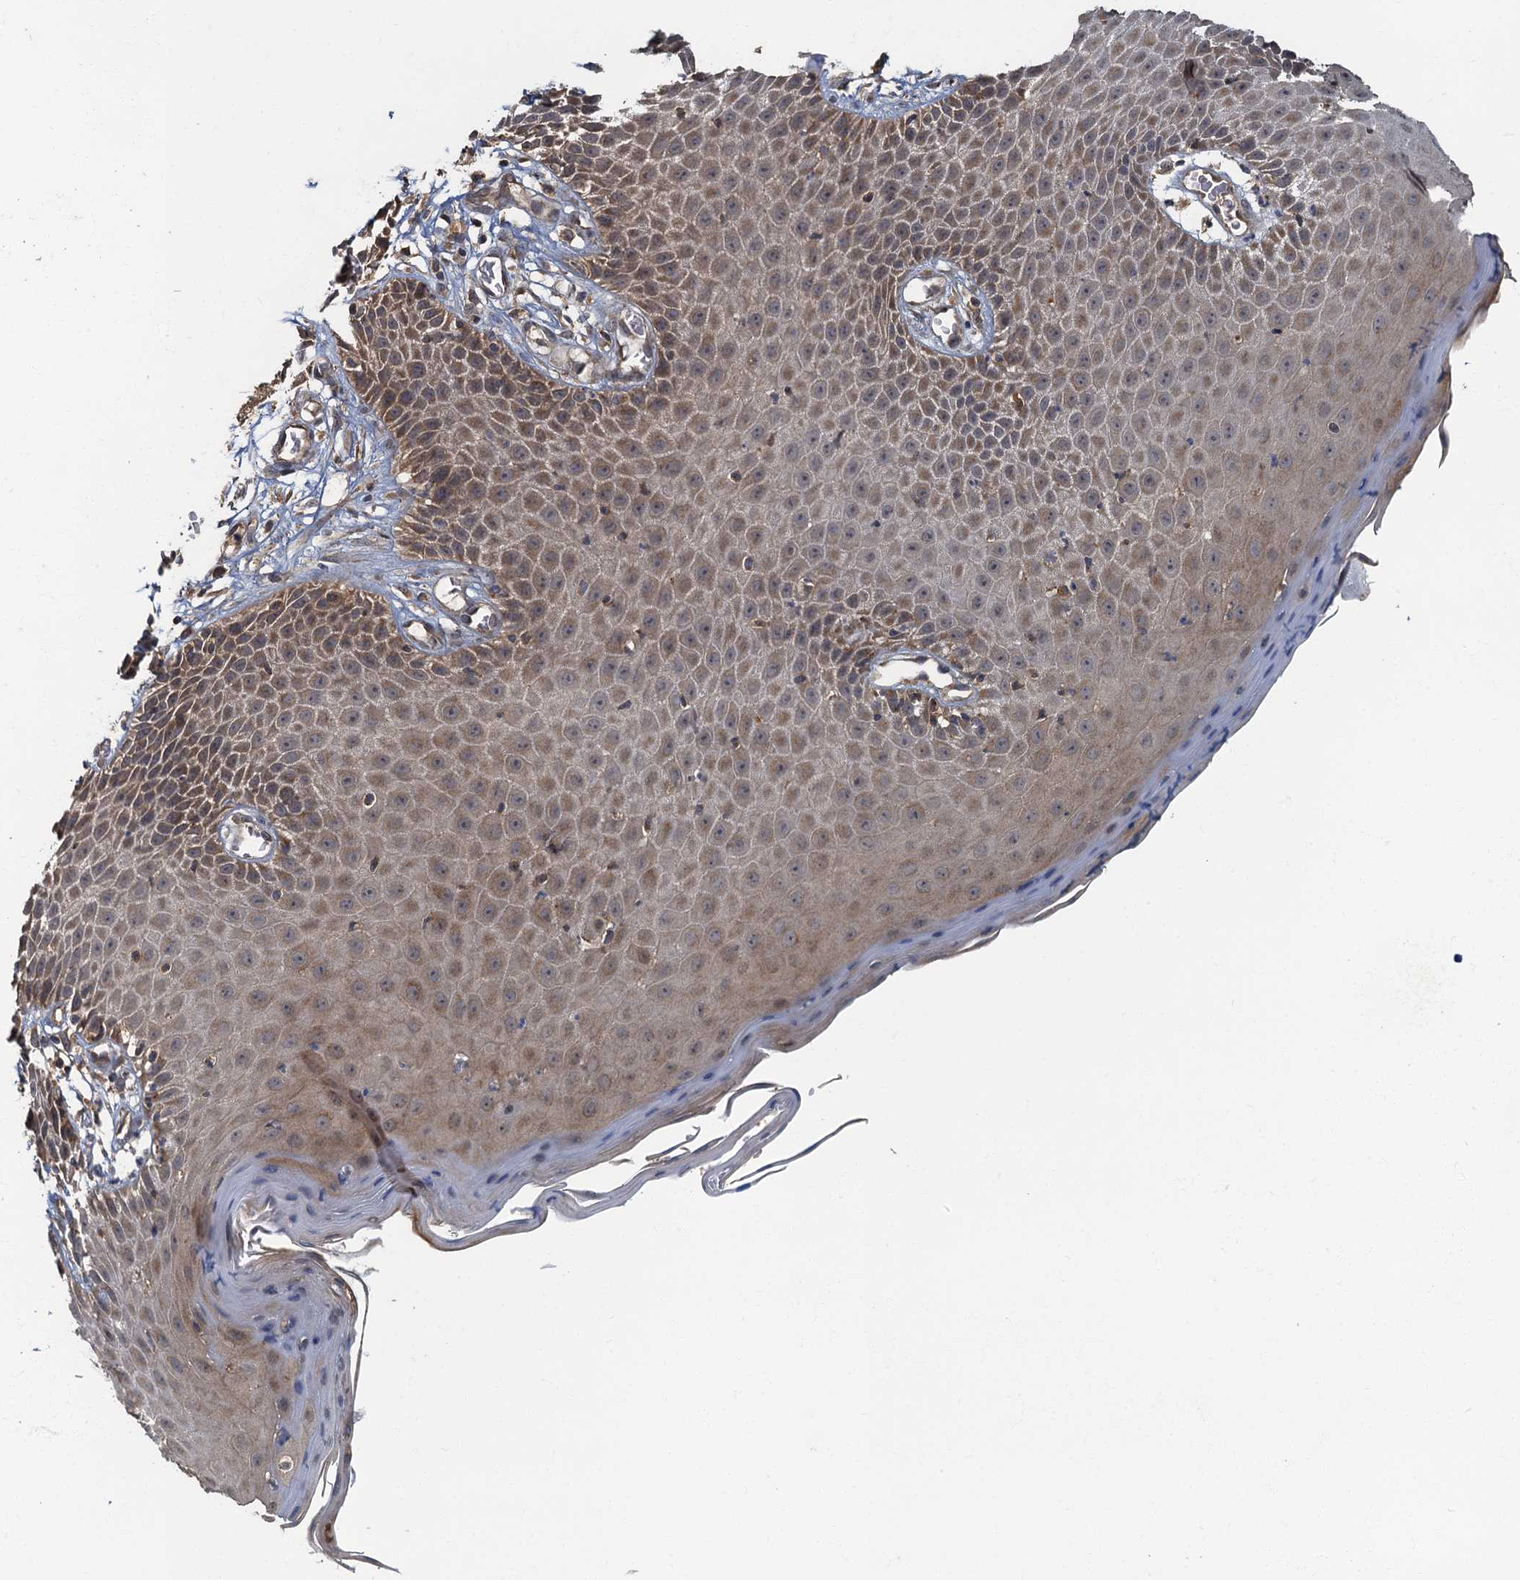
{"staining": {"intensity": "moderate", "quantity": ">75%", "location": "cytoplasmic/membranous"}, "tissue": "skin", "cell_type": "Epidermal cells", "image_type": "normal", "snomed": [{"axis": "morphology", "description": "Normal tissue, NOS"}, {"axis": "topography", "description": "Vulva"}], "caption": "Immunohistochemical staining of benign skin demonstrates medium levels of moderate cytoplasmic/membranous staining in about >75% of epidermal cells.", "gene": "WDCP", "patient": {"sex": "female", "age": 68}}